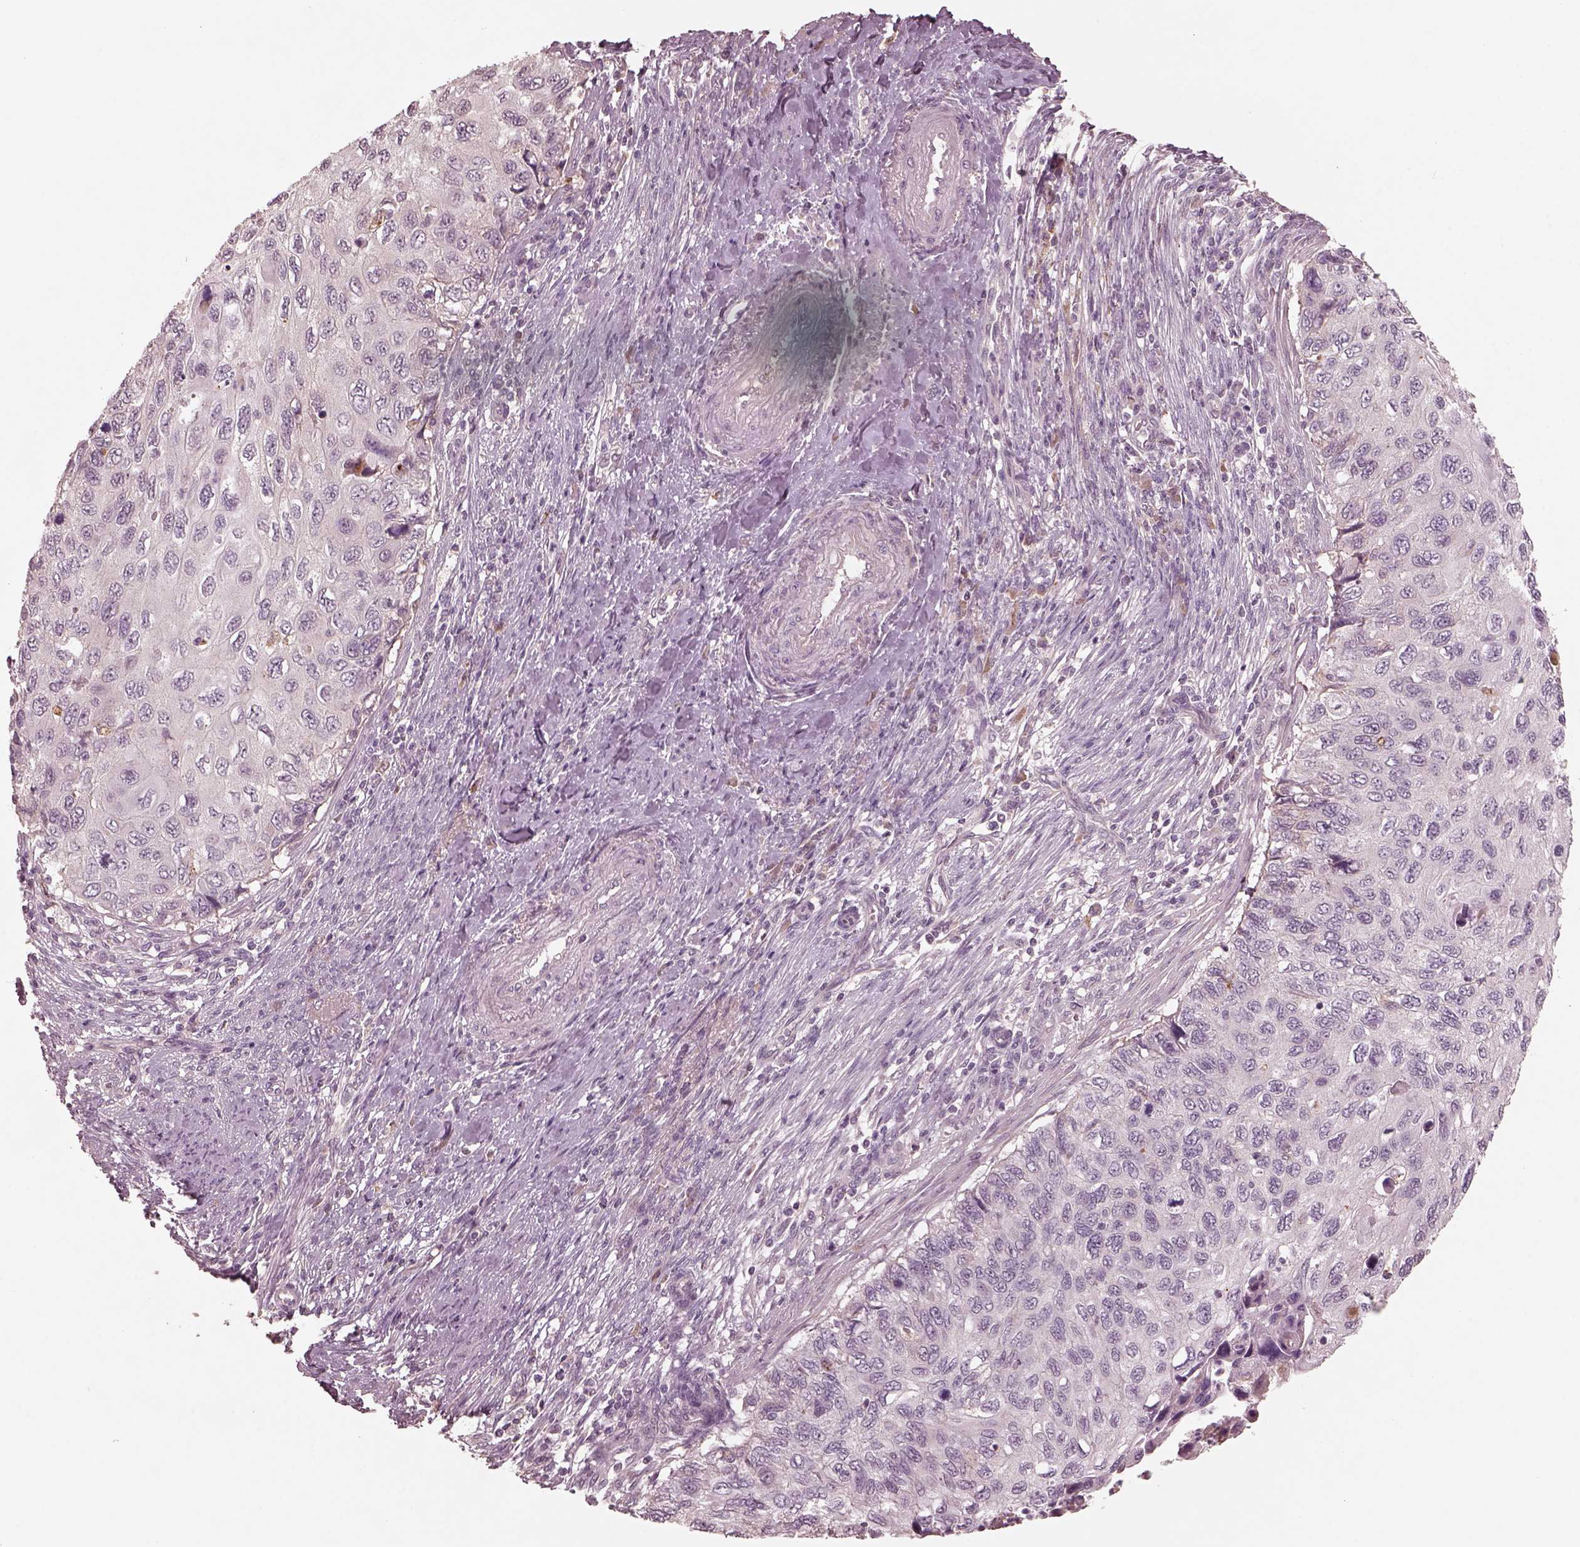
{"staining": {"intensity": "negative", "quantity": "none", "location": "none"}, "tissue": "cervical cancer", "cell_type": "Tumor cells", "image_type": "cancer", "snomed": [{"axis": "morphology", "description": "Squamous cell carcinoma, NOS"}, {"axis": "topography", "description": "Cervix"}], "caption": "A histopathology image of cervical cancer (squamous cell carcinoma) stained for a protein reveals no brown staining in tumor cells.", "gene": "VWA5B1", "patient": {"sex": "female", "age": 70}}